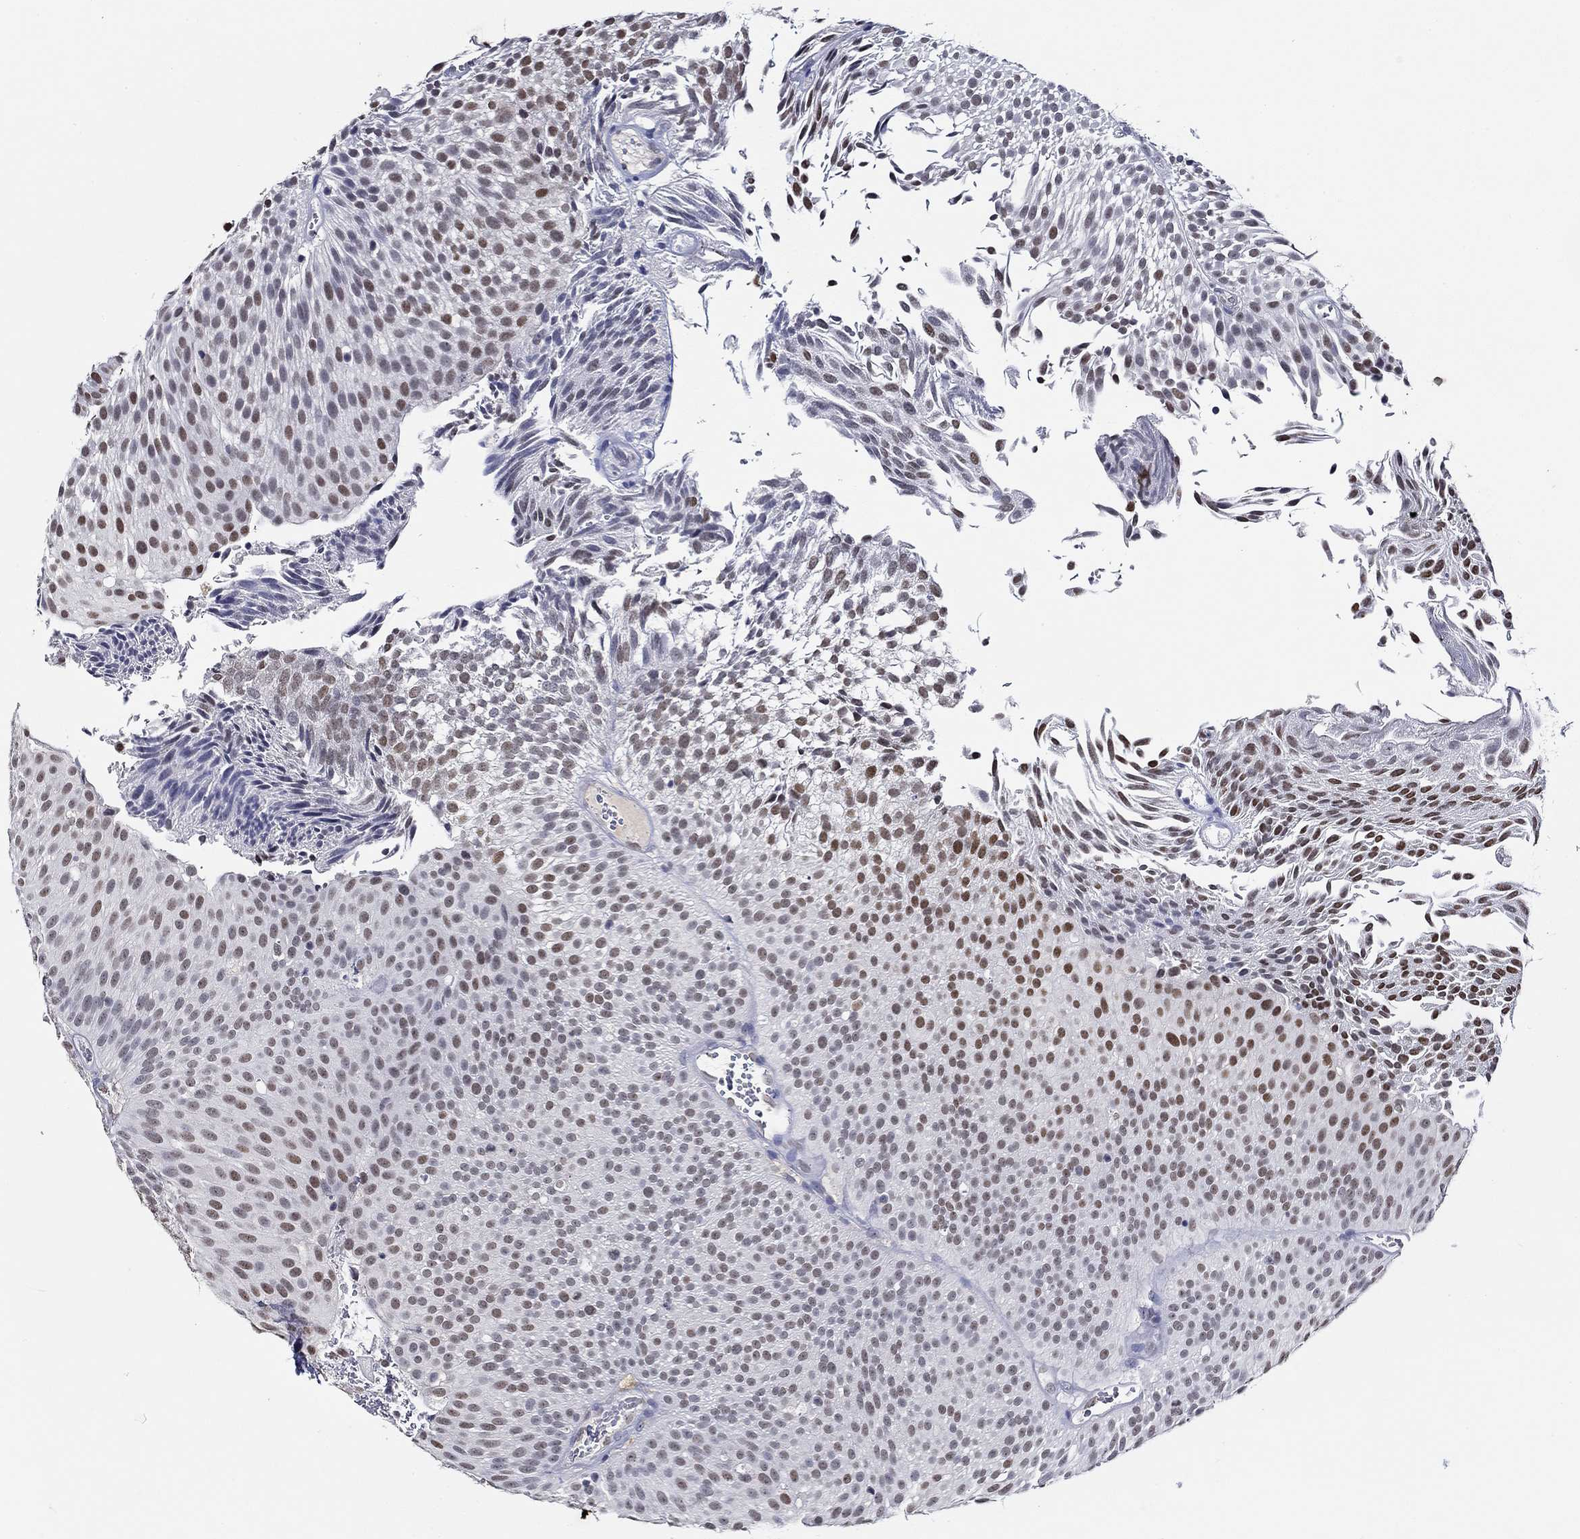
{"staining": {"intensity": "moderate", "quantity": "<25%", "location": "nuclear"}, "tissue": "urothelial cancer", "cell_type": "Tumor cells", "image_type": "cancer", "snomed": [{"axis": "morphology", "description": "Urothelial carcinoma, Low grade"}, {"axis": "topography", "description": "Urinary bladder"}], "caption": "IHC of human urothelial cancer demonstrates low levels of moderate nuclear expression in about <25% of tumor cells.", "gene": "GATA2", "patient": {"sex": "male", "age": 65}}